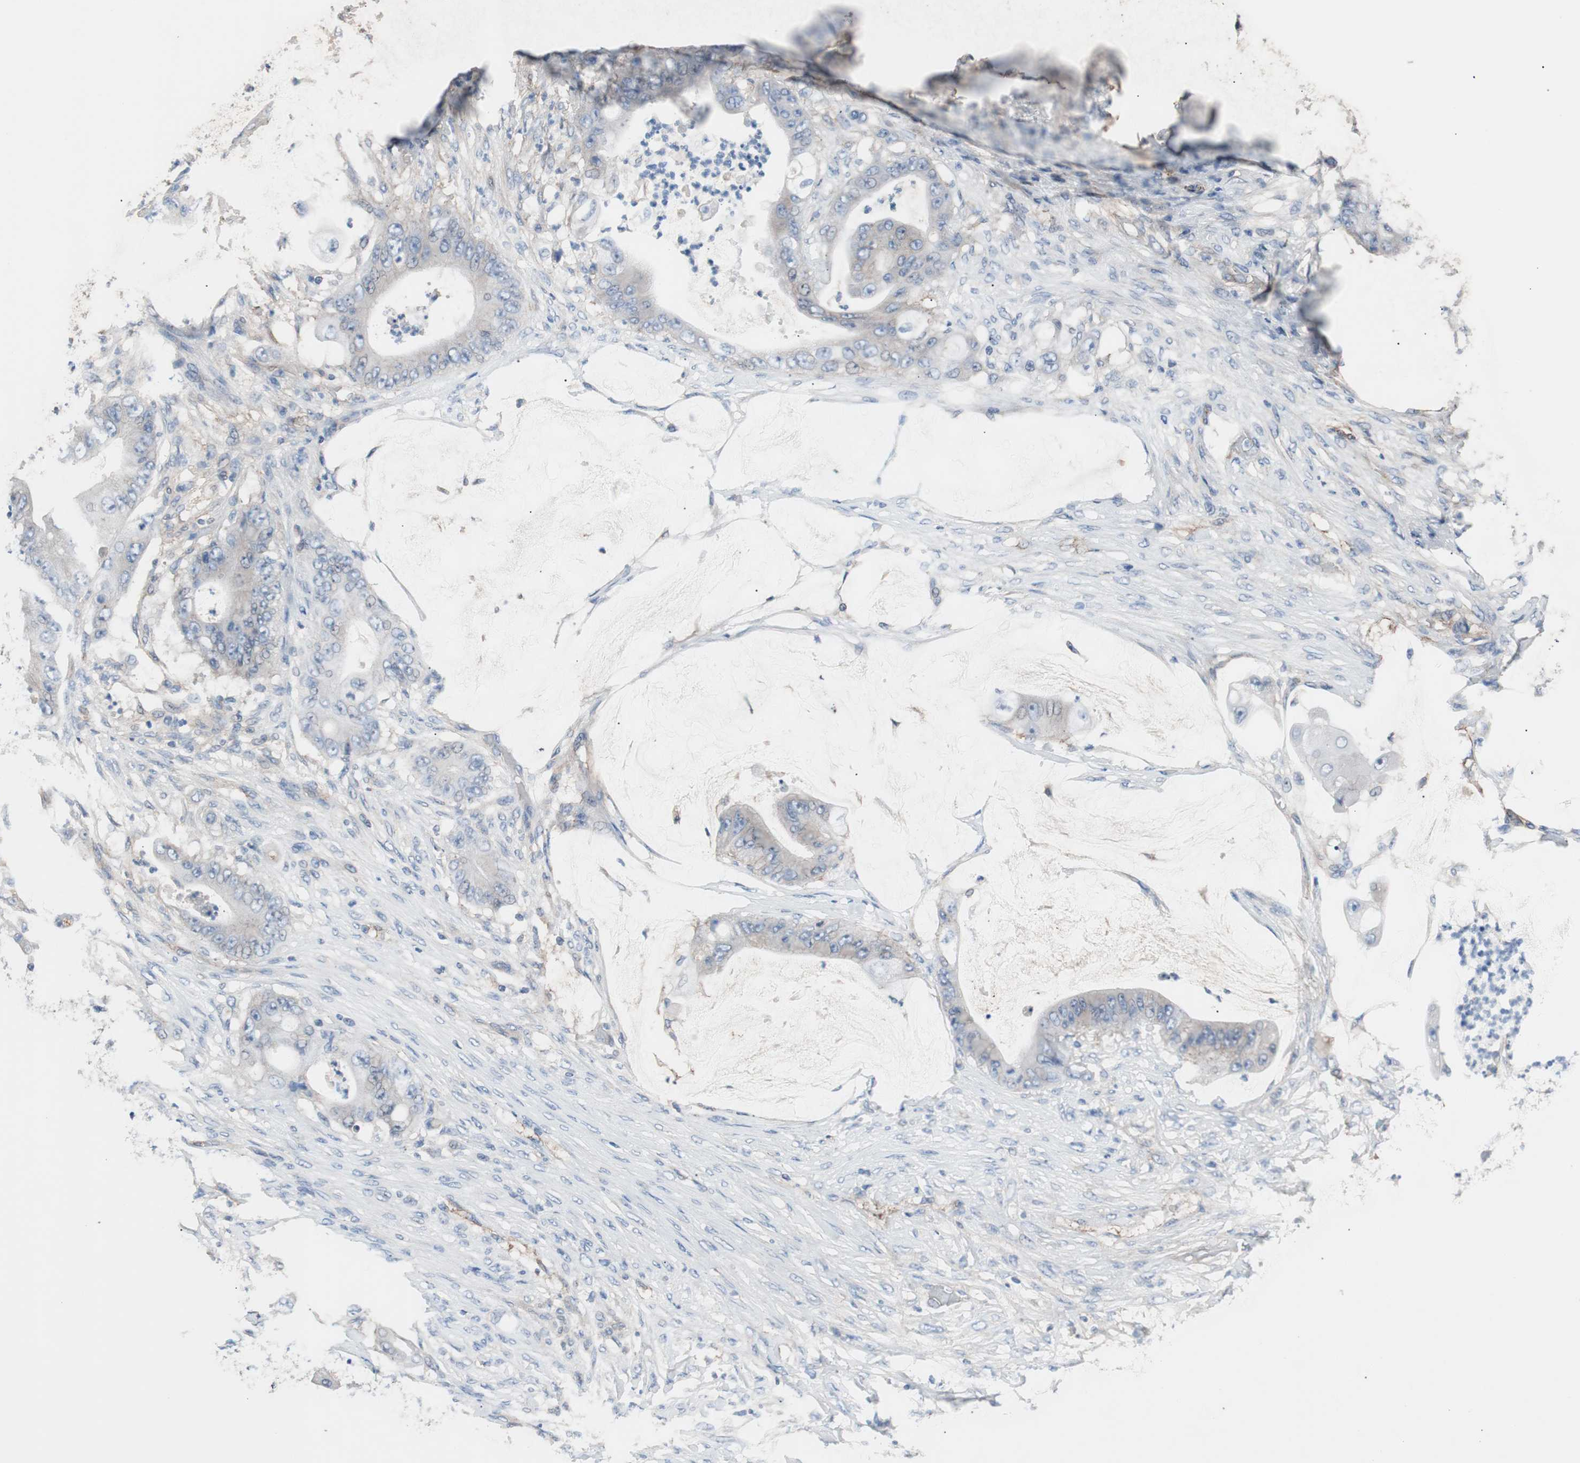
{"staining": {"intensity": "weak", "quantity": "25%-75%", "location": "cytoplasmic/membranous"}, "tissue": "stomach cancer", "cell_type": "Tumor cells", "image_type": "cancer", "snomed": [{"axis": "morphology", "description": "Adenocarcinoma, NOS"}, {"axis": "topography", "description": "Stomach"}], "caption": "Immunohistochemical staining of adenocarcinoma (stomach) demonstrates low levels of weak cytoplasmic/membranous protein staining in approximately 25%-75% of tumor cells.", "gene": "CD81", "patient": {"sex": "female", "age": 73}}